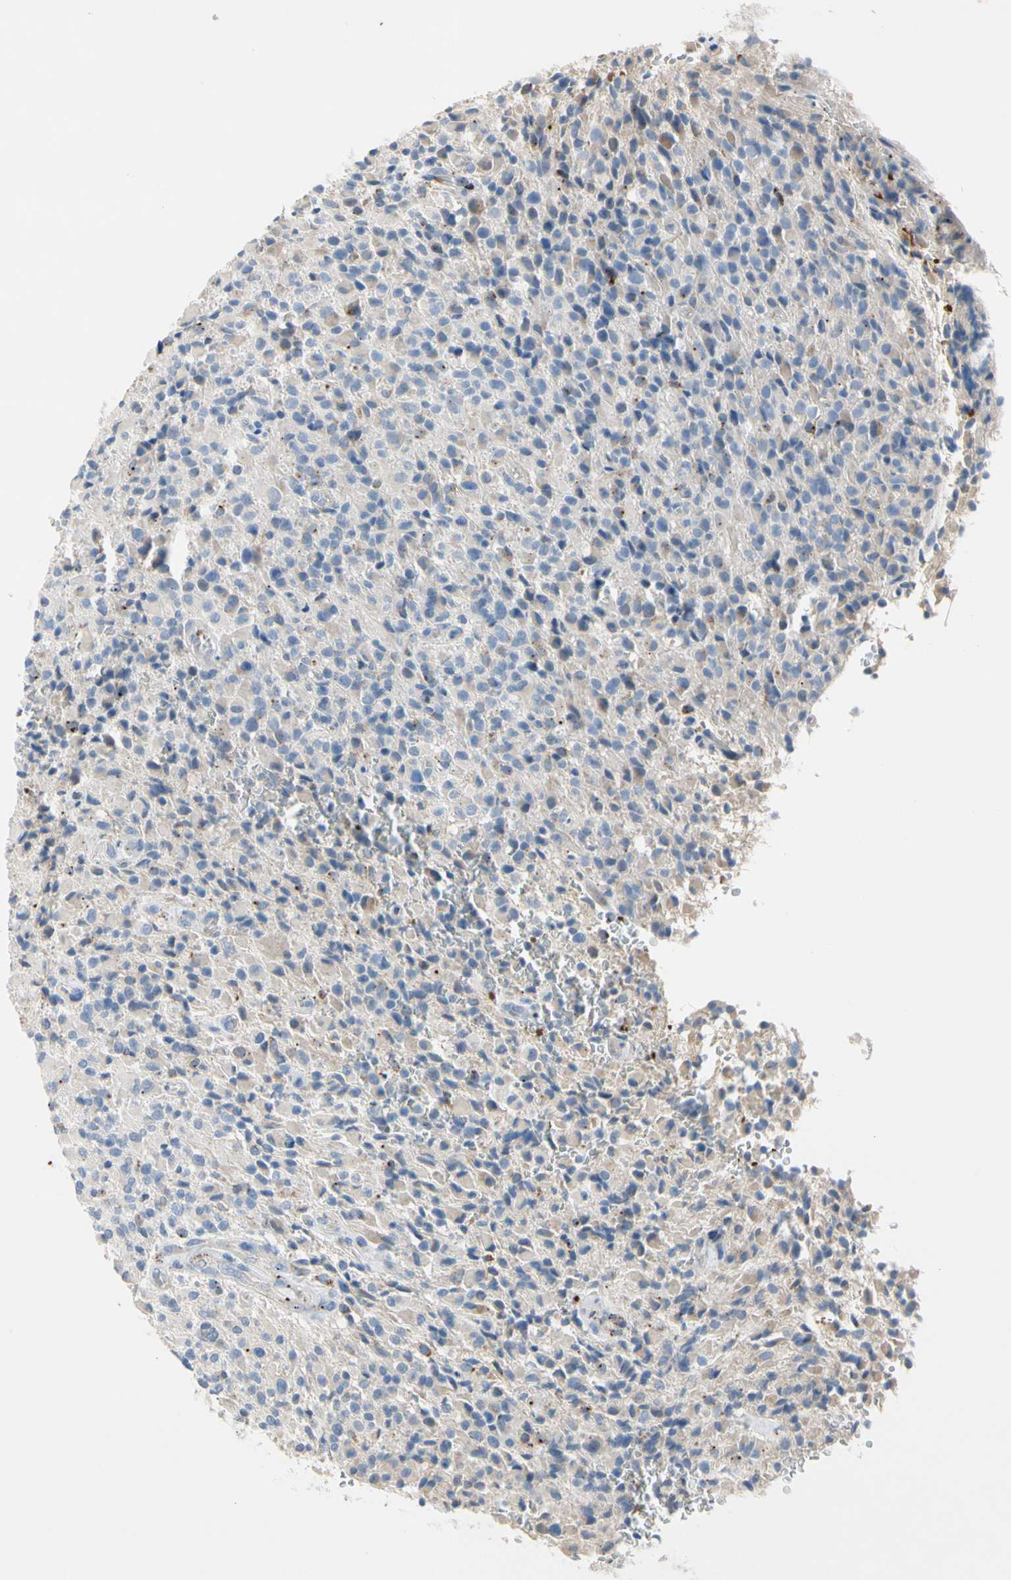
{"staining": {"intensity": "weak", "quantity": "25%-75%", "location": "cytoplasmic/membranous"}, "tissue": "glioma", "cell_type": "Tumor cells", "image_type": "cancer", "snomed": [{"axis": "morphology", "description": "Glioma, malignant, High grade"}, {"axis": "topography", "description": "Brain"}], "caption": "IHC micrograph of neoplastic tissue: malignant high-grade glioma stained using IHC reveals low levels of weak protein expression localized specifically in the cytoplasmic/membranous of tumor cells, appearing as a cytoplasmic/membranous brown color.", "gene": "RETSAT", "patient": {"sex": "male", "age": 71}}